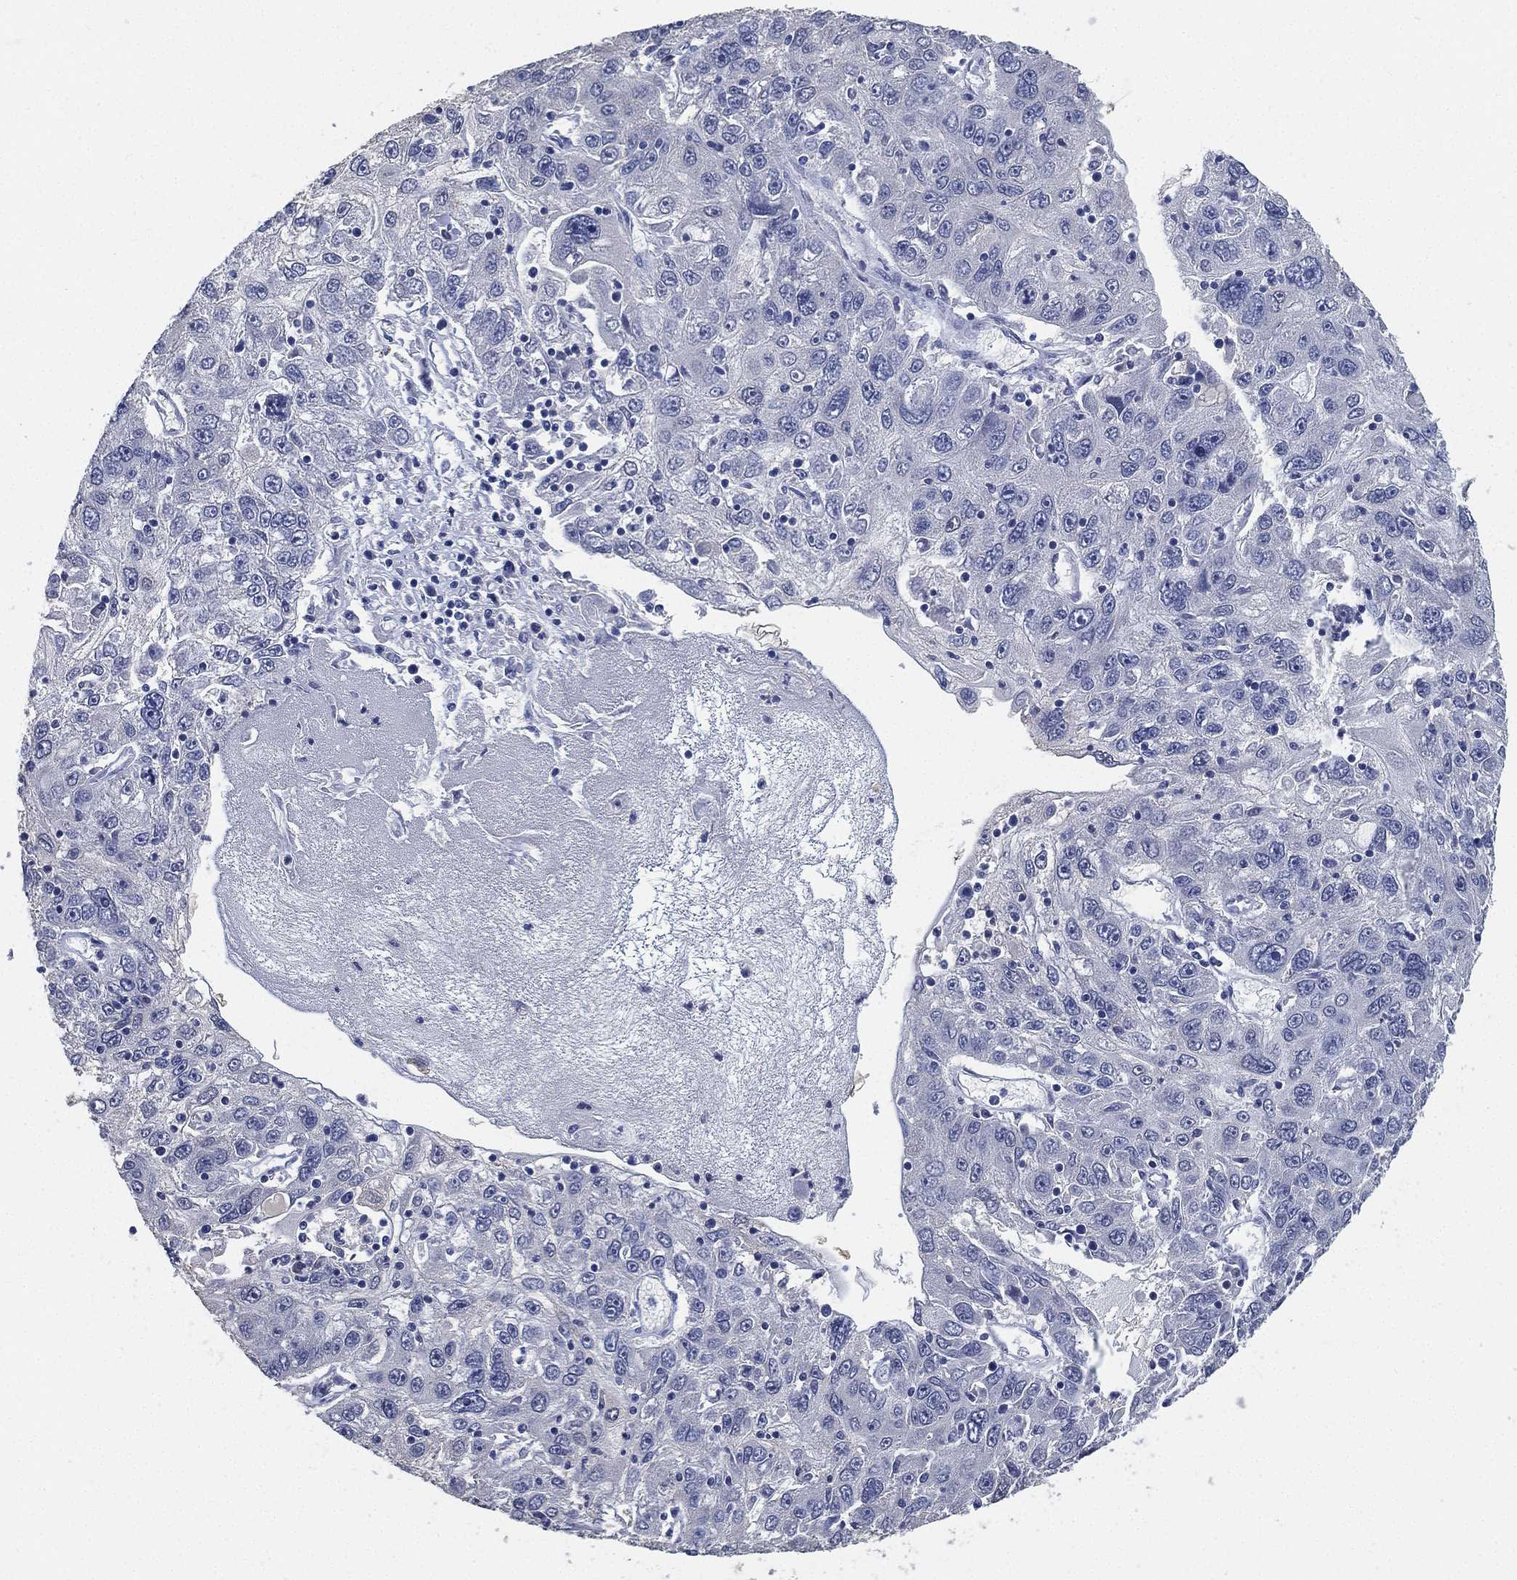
{"staining": {"intensity": "negative", "quantity": "none", "location": "none"}, "tissue": "stomach cancer", "cell_type": "Tumor cells", "image_type": "cancer", "snomed": [{"axis": "morphology", "description": "Adenocarcinoma, NOS"}, {"axis": "topography", "description": "Stomach"}], "caption": "Adenocarcinoma (stomach) stained for a protein using IHC shows no expression tumor cells.", "gene": "IYD", "patient": {"sex": "male", "age": 56}}